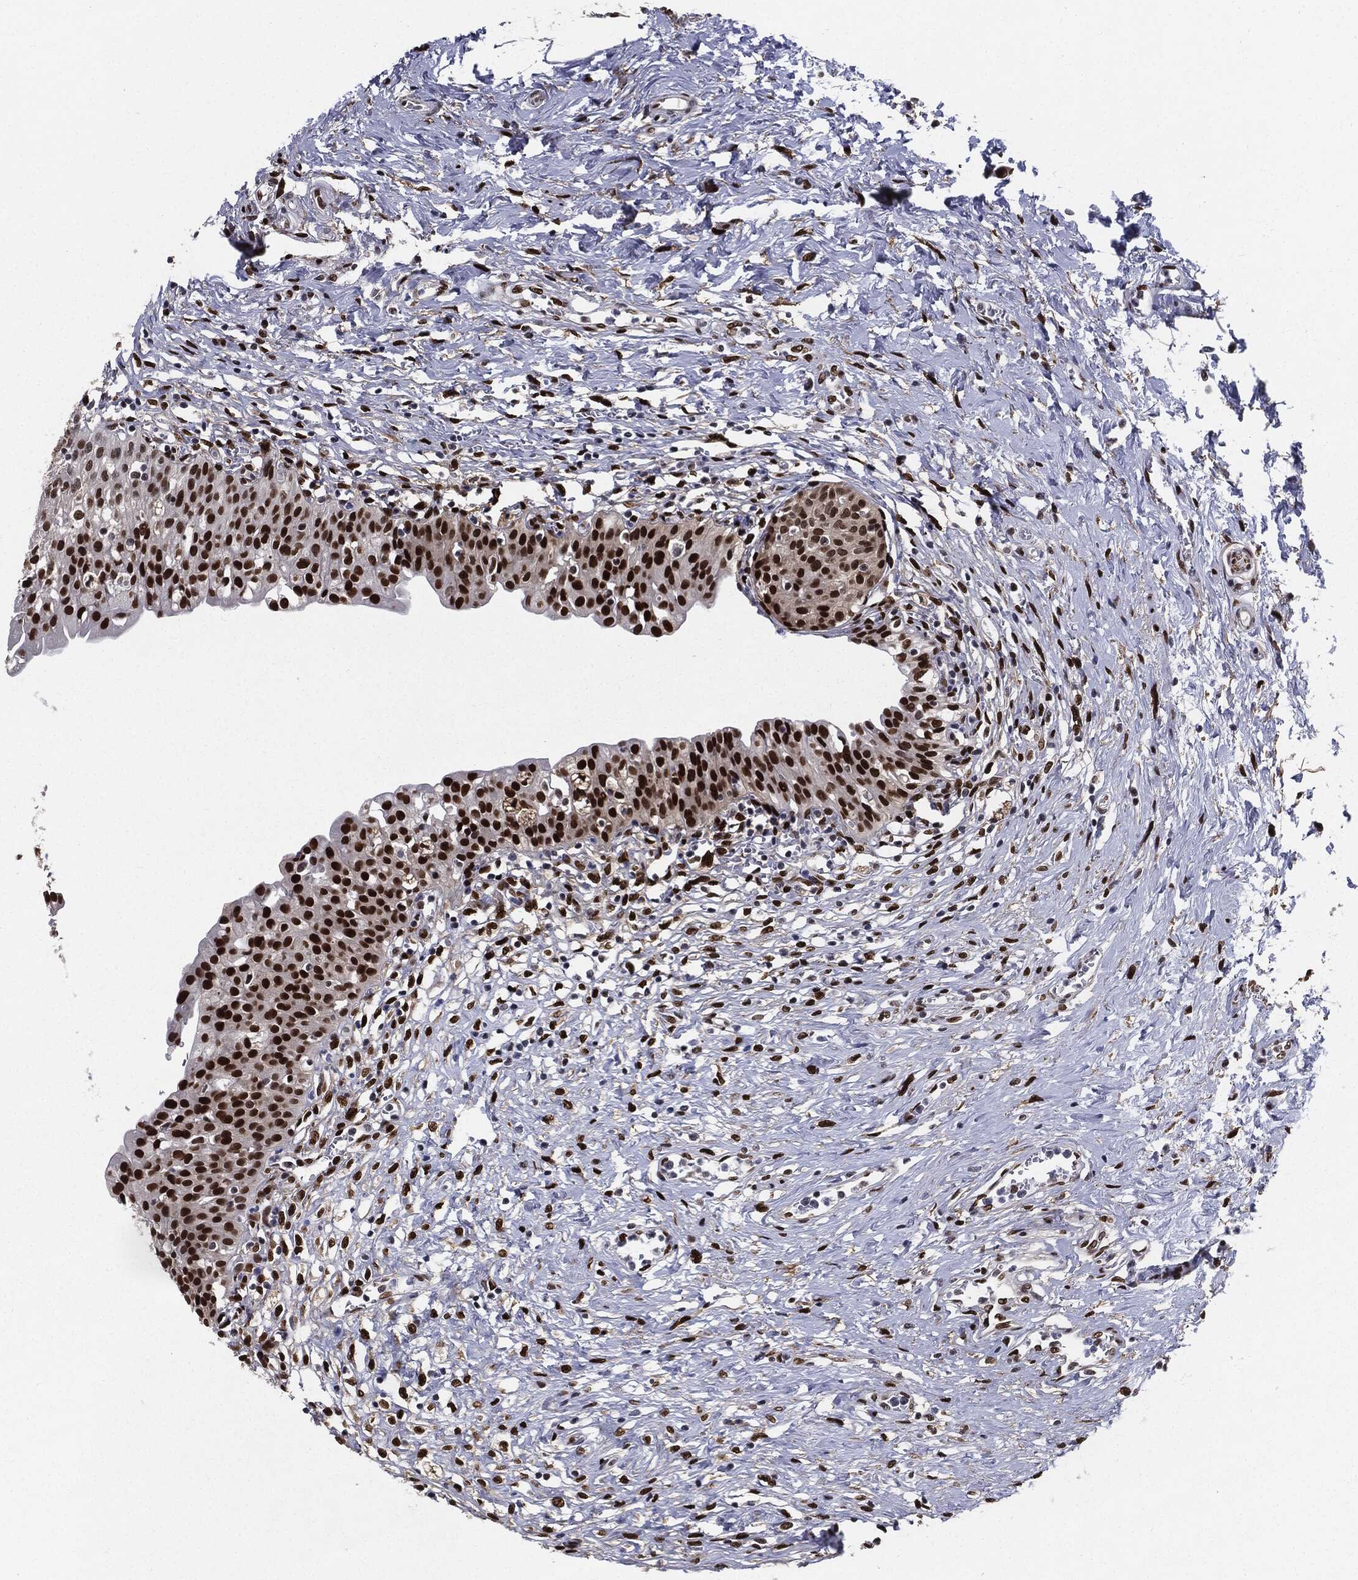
{"staining": {"intensity": "strong", "quantity": ">75%", "location": "nuclear"}, "tissue": "urinary bladder", "cell_type": "Urothelial cells", "image_type": "normal", "snomed": [{"axis": "morphology", "description": "Normal tissue, NOS"}, {"axis": "topography", "description": "Urinary bladder"}], "caption": "Immunohistochemical staining of normal urinary bladder shows strong nuclear protein expression in approximately >75% of urothelial cells.", "gene": "JUN", "patient": {"sex": "male", "age": 76}}